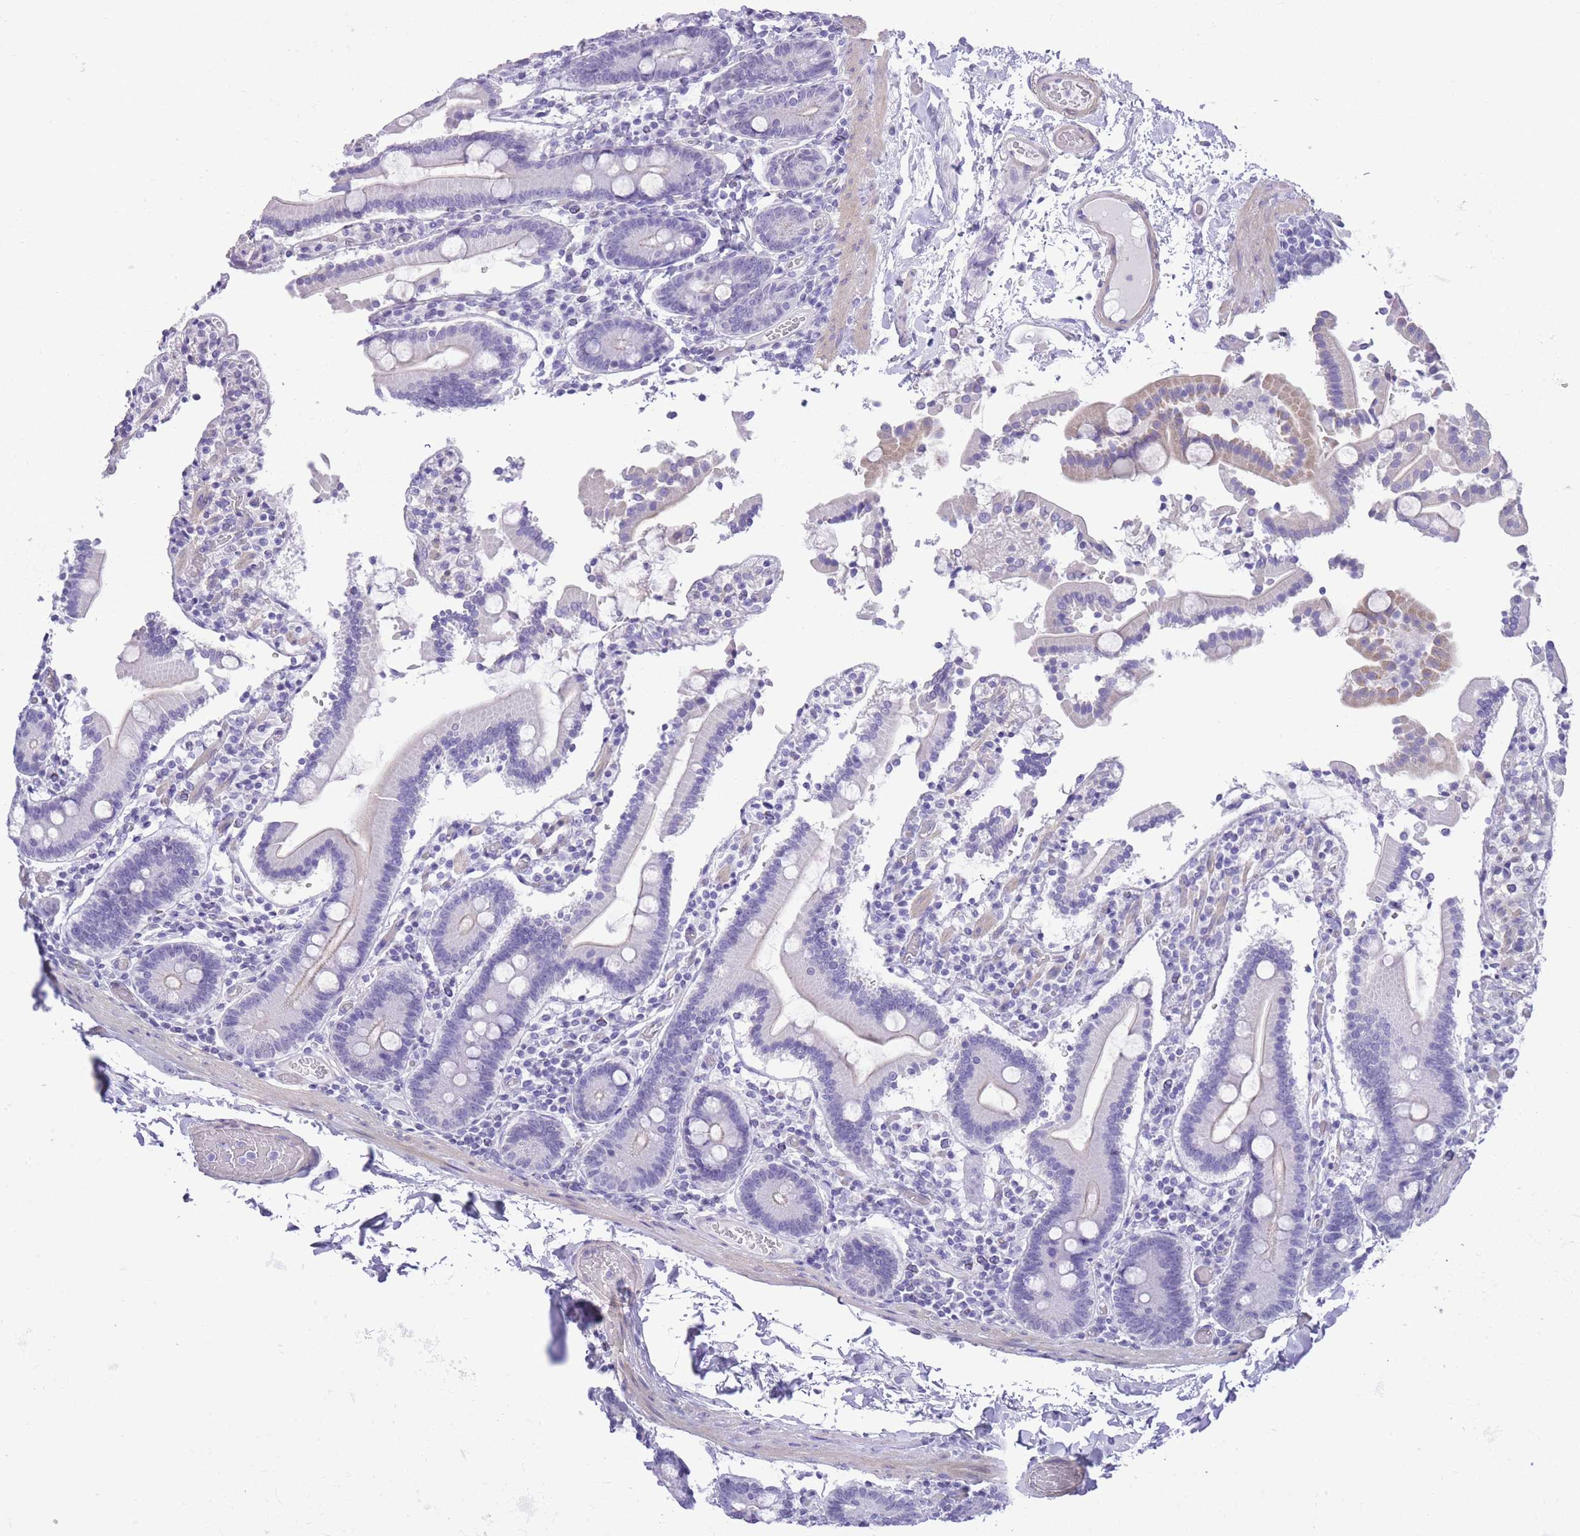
{"staining": {"intensity": "negative", "quantity": "none", "location": "none"}, "tissue": "duodenum", "cell_type": "Glandular cells", "image_type": "normal", "snomed": [{"axis": "morphology", "description": "Normal tissue, NOS"}, {"axis": "topography", "description": "Duodenum"}], "caption": "Immunohistochemical staining of normal human duodenum demonstrates no significant expression in glandular cells.", "gene": "OR11H12", "patient": {"sex": "male", "age": 55}}